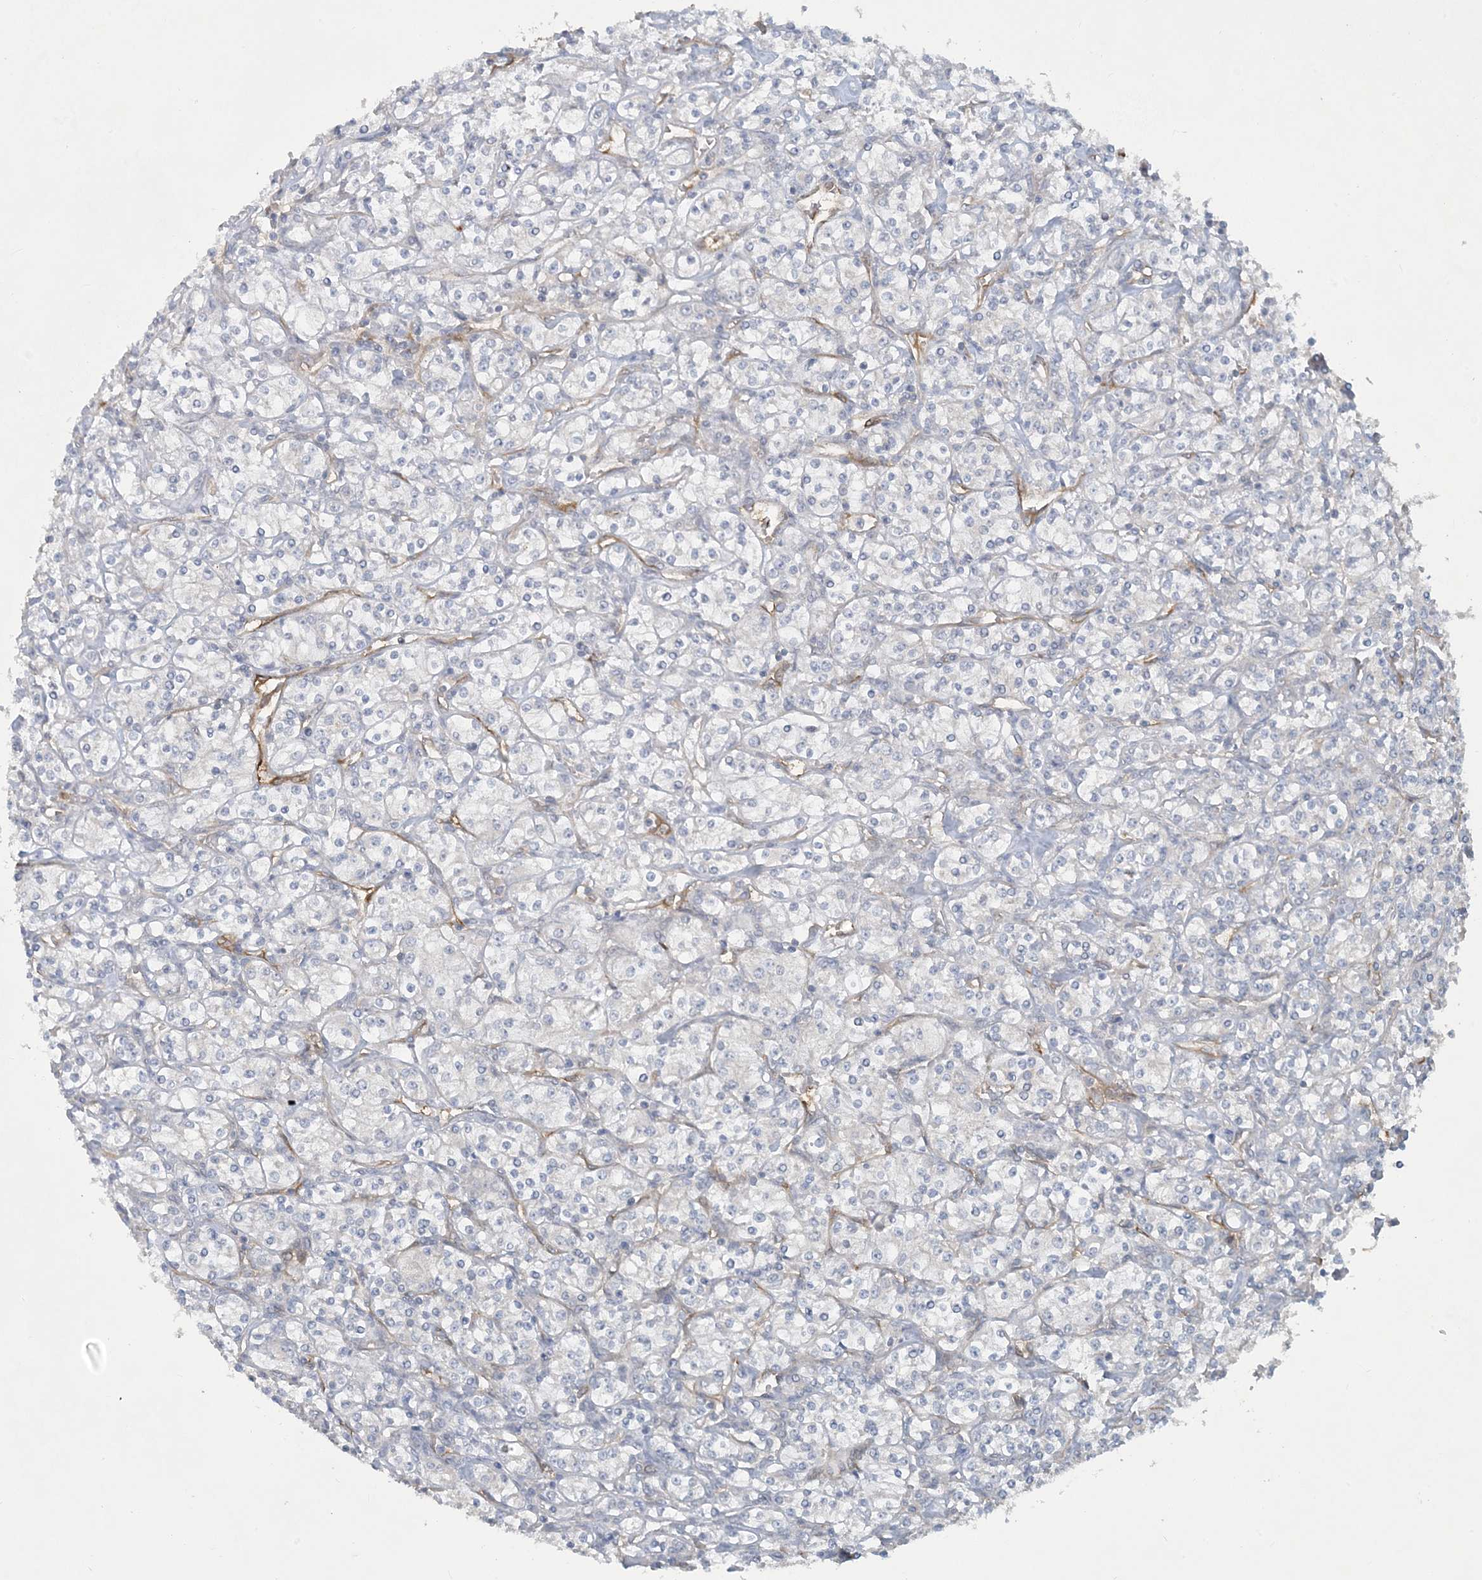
{"staining": {"intensity": "negative", "quantity": "none", "location": "none"}, "tissue": "renal cancer", "cell_type": "Tumor cells", "image_type": "cancer", "snomed": [{"axis": "morphology", "description": "Adenocarcinoma, NOS"}, {"axis": "topography", "description": "Kidney"}], "caption": "Immunohistochemistry (IHC) of human renal cancer exhibits no expression in tumor cells. (DAB (3,3'-diaminobenzidine) immunohistochemistry (IHC) with hematoxylin counter stain).", "gene": "CDS1", "patient": {"sex": "male", "age": 77}}